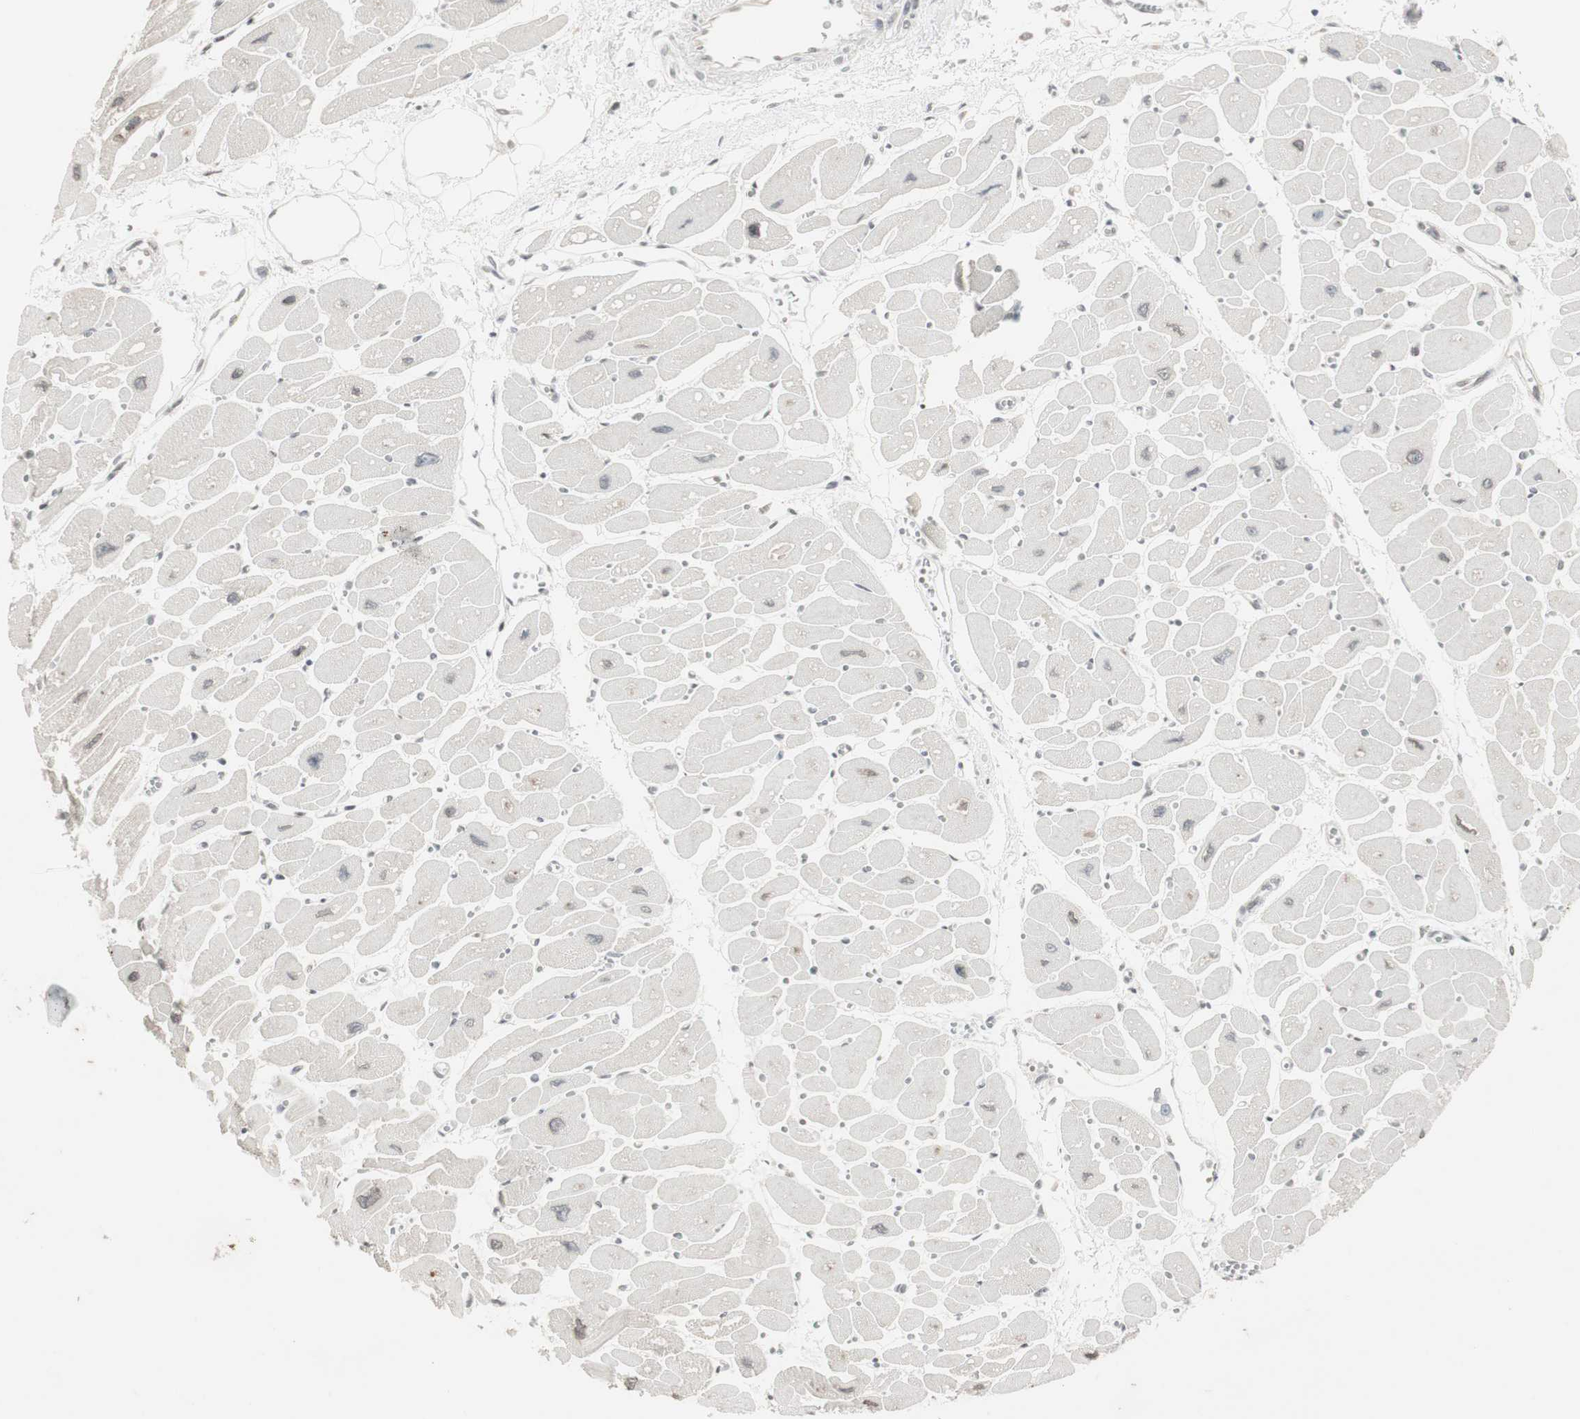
{"staining": {"intensity": "negative", "quantity": "none", "location": "none"}, "tissue": "heart muscle", "cell_type": "Cardiomyocytes", "image_type": "normal", "snomed": [{"axis": "morphology", "description": "Normal tissue, NOS"}, {"axis": "topography", "description": "Heart"}], "caption": "A high-resolution image shows immunohistochemistry staining of benign heart muscle, which displays no significant positivity in cardiomyocytes.", "gene": "ARHGEF1", "patient": {"sex": "female", "age": 54}}